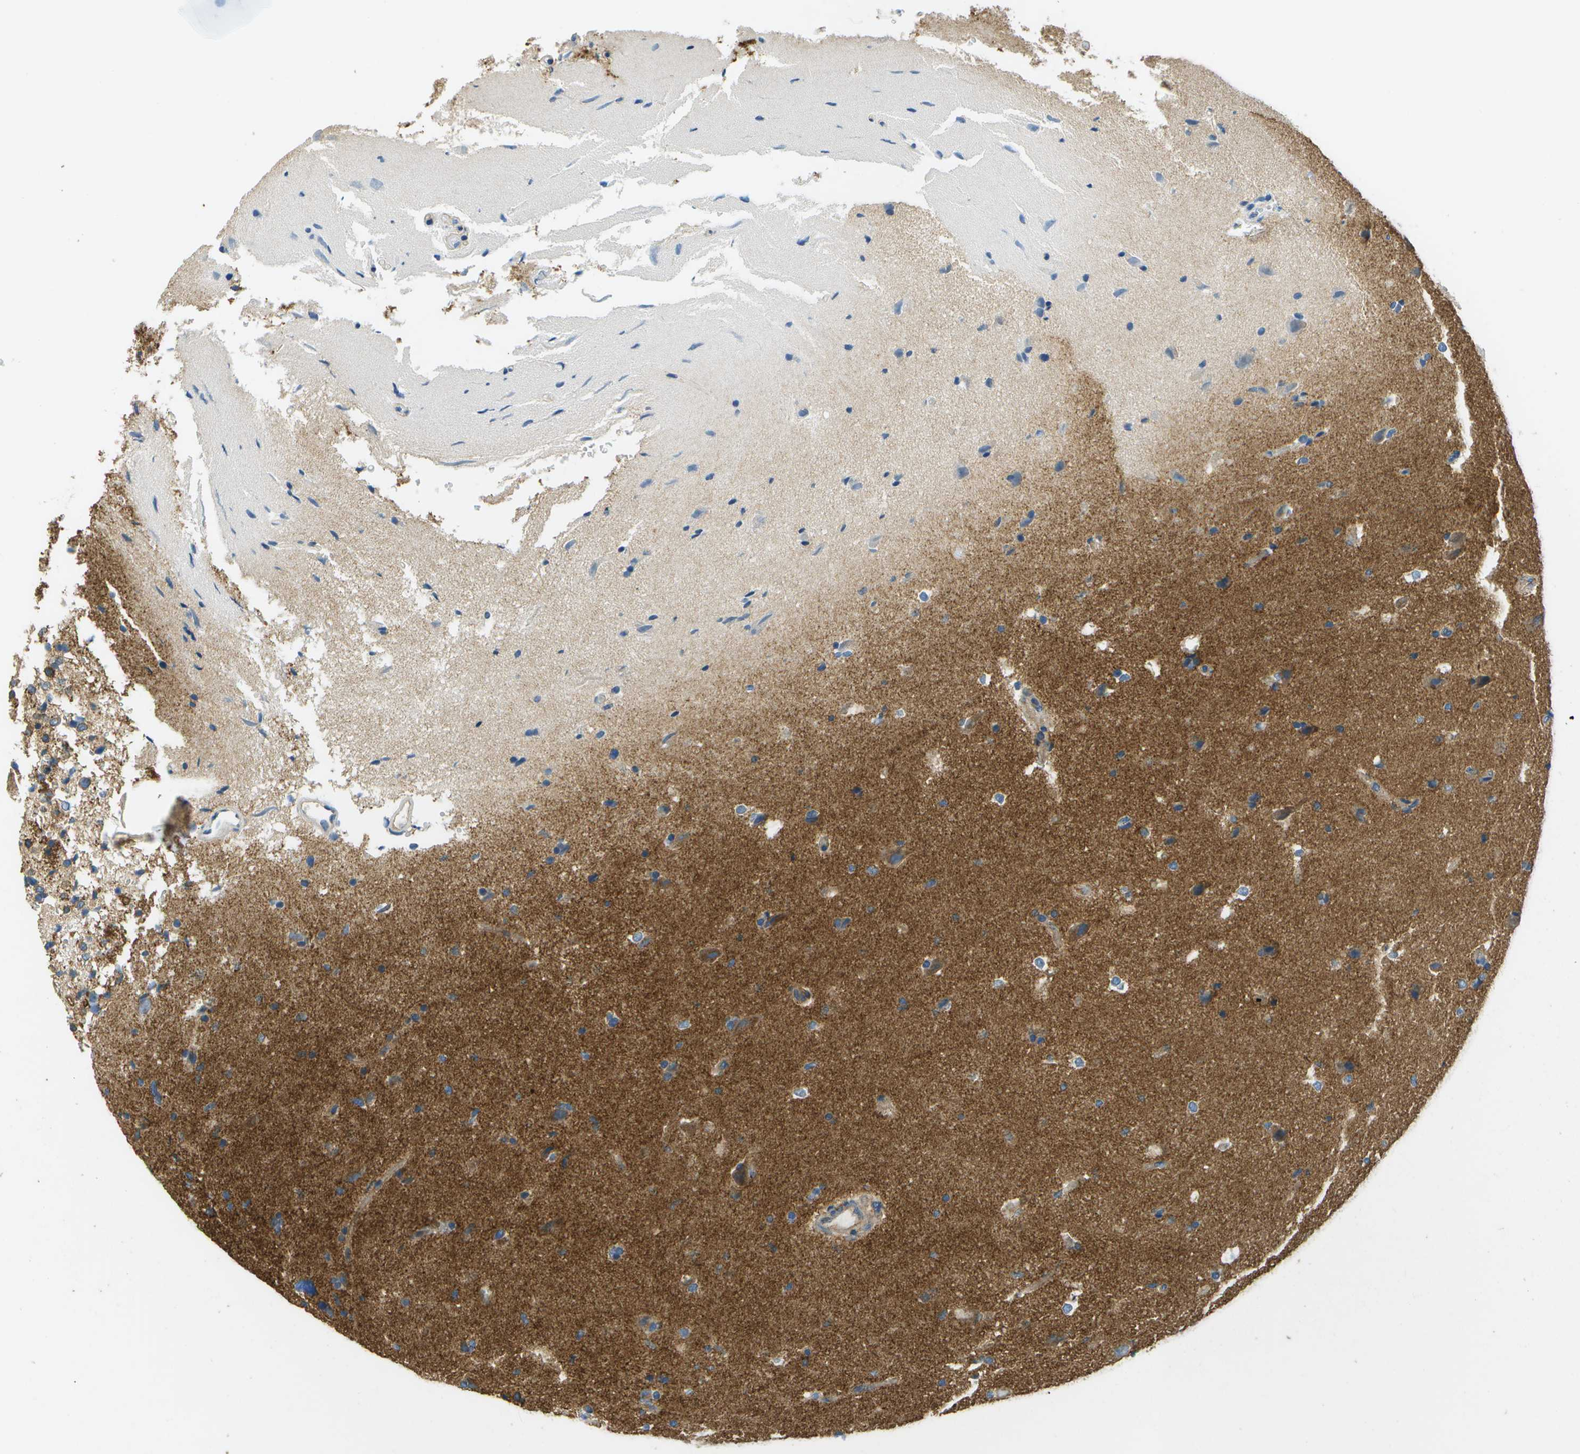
{"staining": {"intensity": "moderate", "quantity": "<25%", "location": "cytoplasmic/membranous"}, "tissue": "glioma", "cell_type": "Tumor cells", "image_type": "cancer", "snomed": [{"axis": "morphology", "description": "Glioma, malignant, Low grade"}, {"axis": "topography", "description": "Brain"}], "caption": "Malignant glioma (low-grade) was stained to show a protein in brown. There is low levels of moderate cytoplasmic/membranous staining in about <25% of tumor cells.", "gene": "CLTC", "patient": {"sex": "female", "age": 37}}